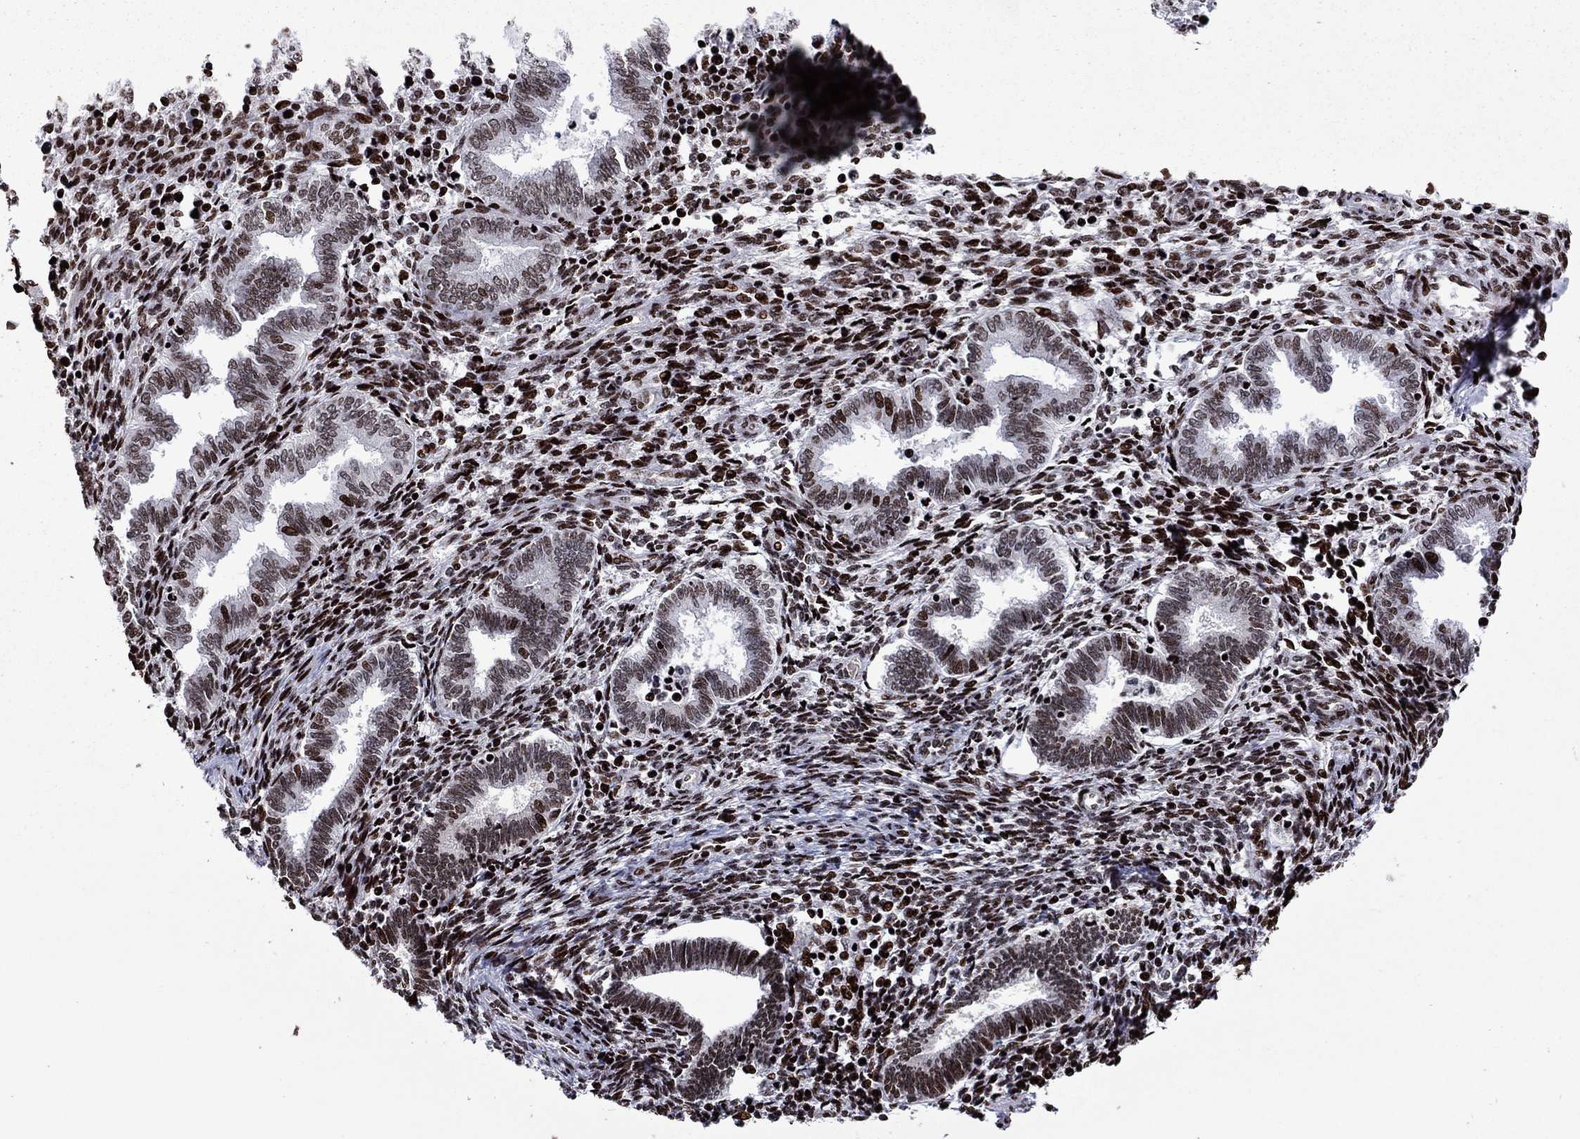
{"staining": {"intensity": "strong", "quantity": "25%-75%", "location": "nuclear"}, "tissue": "endometrium", "cell_type": "Cells in endometrial stroma", "image_type": "normal", "snomed": [{"axis": "morphology", "description": "Normal tissue, NOS"}, {"axis": "topography", "description": "Endometrium"}], "caption": "The immunohistochemical stain labels strong nuclear expression in cells in endometrial stroma of unremarkable endometrium. (Stains: DAB (3,3'-diaminobenzidine) in brown, nuclei in blue, Microscopy: brightfield microscopy at high magnification).", "gene": "LIMK1", "patient": {"sex": "female", "age": 42}}